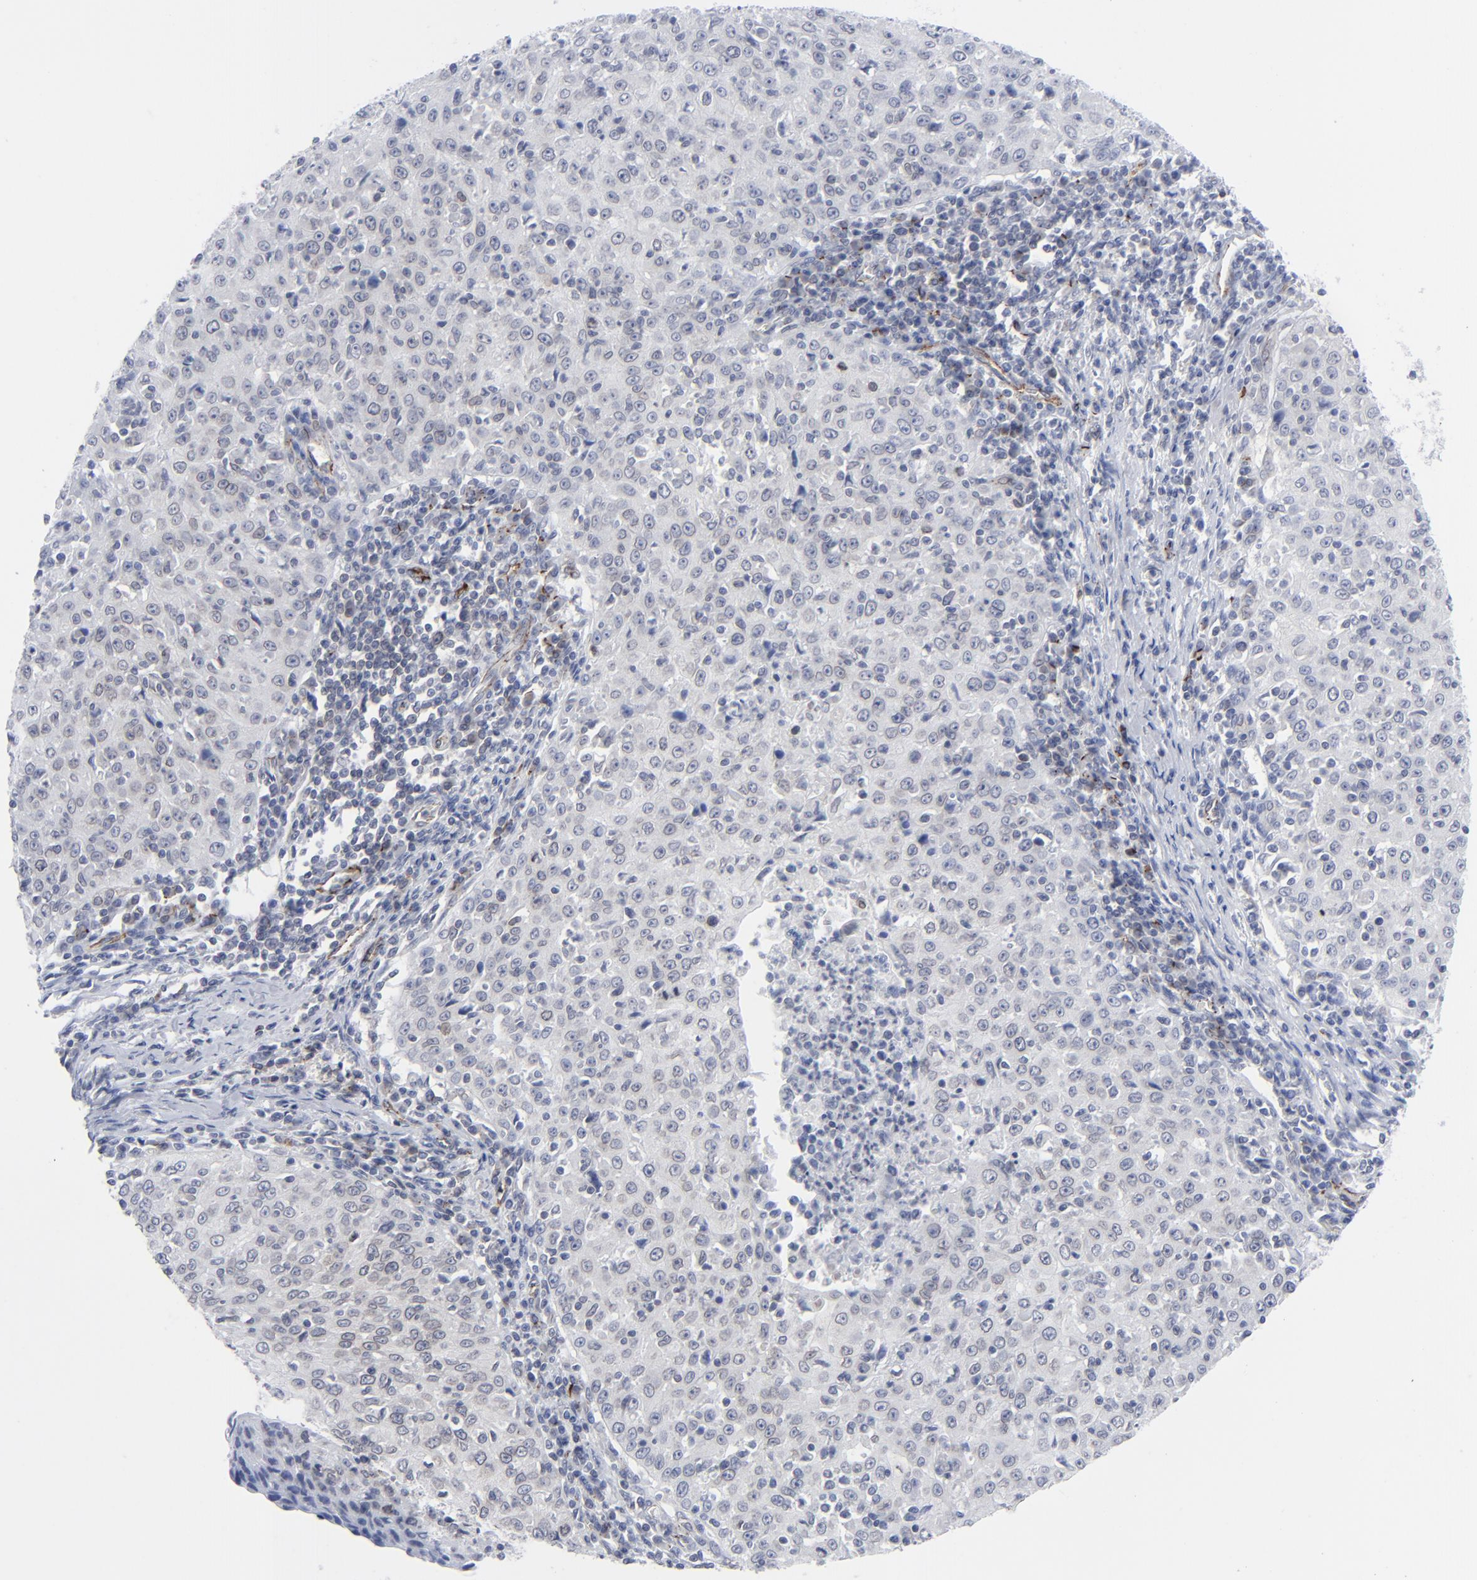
{"staining": {"intensity": "negative", "quantity": "none", "location": "none"}, "tissue": "cervical cancer", "cell_type": "Tumor cells", "image_type": "cancer", "snomed": [{"axis": "morphology", "description": "Squamous cell carcinoma, NOS"}, {"axis": "topography", "description": "Cervix"}], "caption": "A micrograph of cervical cancer stained for a protein displays no brown staining in tumor cells. (DAB (3,3'-diaminobenzidine) immunohistochemistry, high magnification).", "gene": "NUP88", "patient": {"sex": "female", "age": 27}}